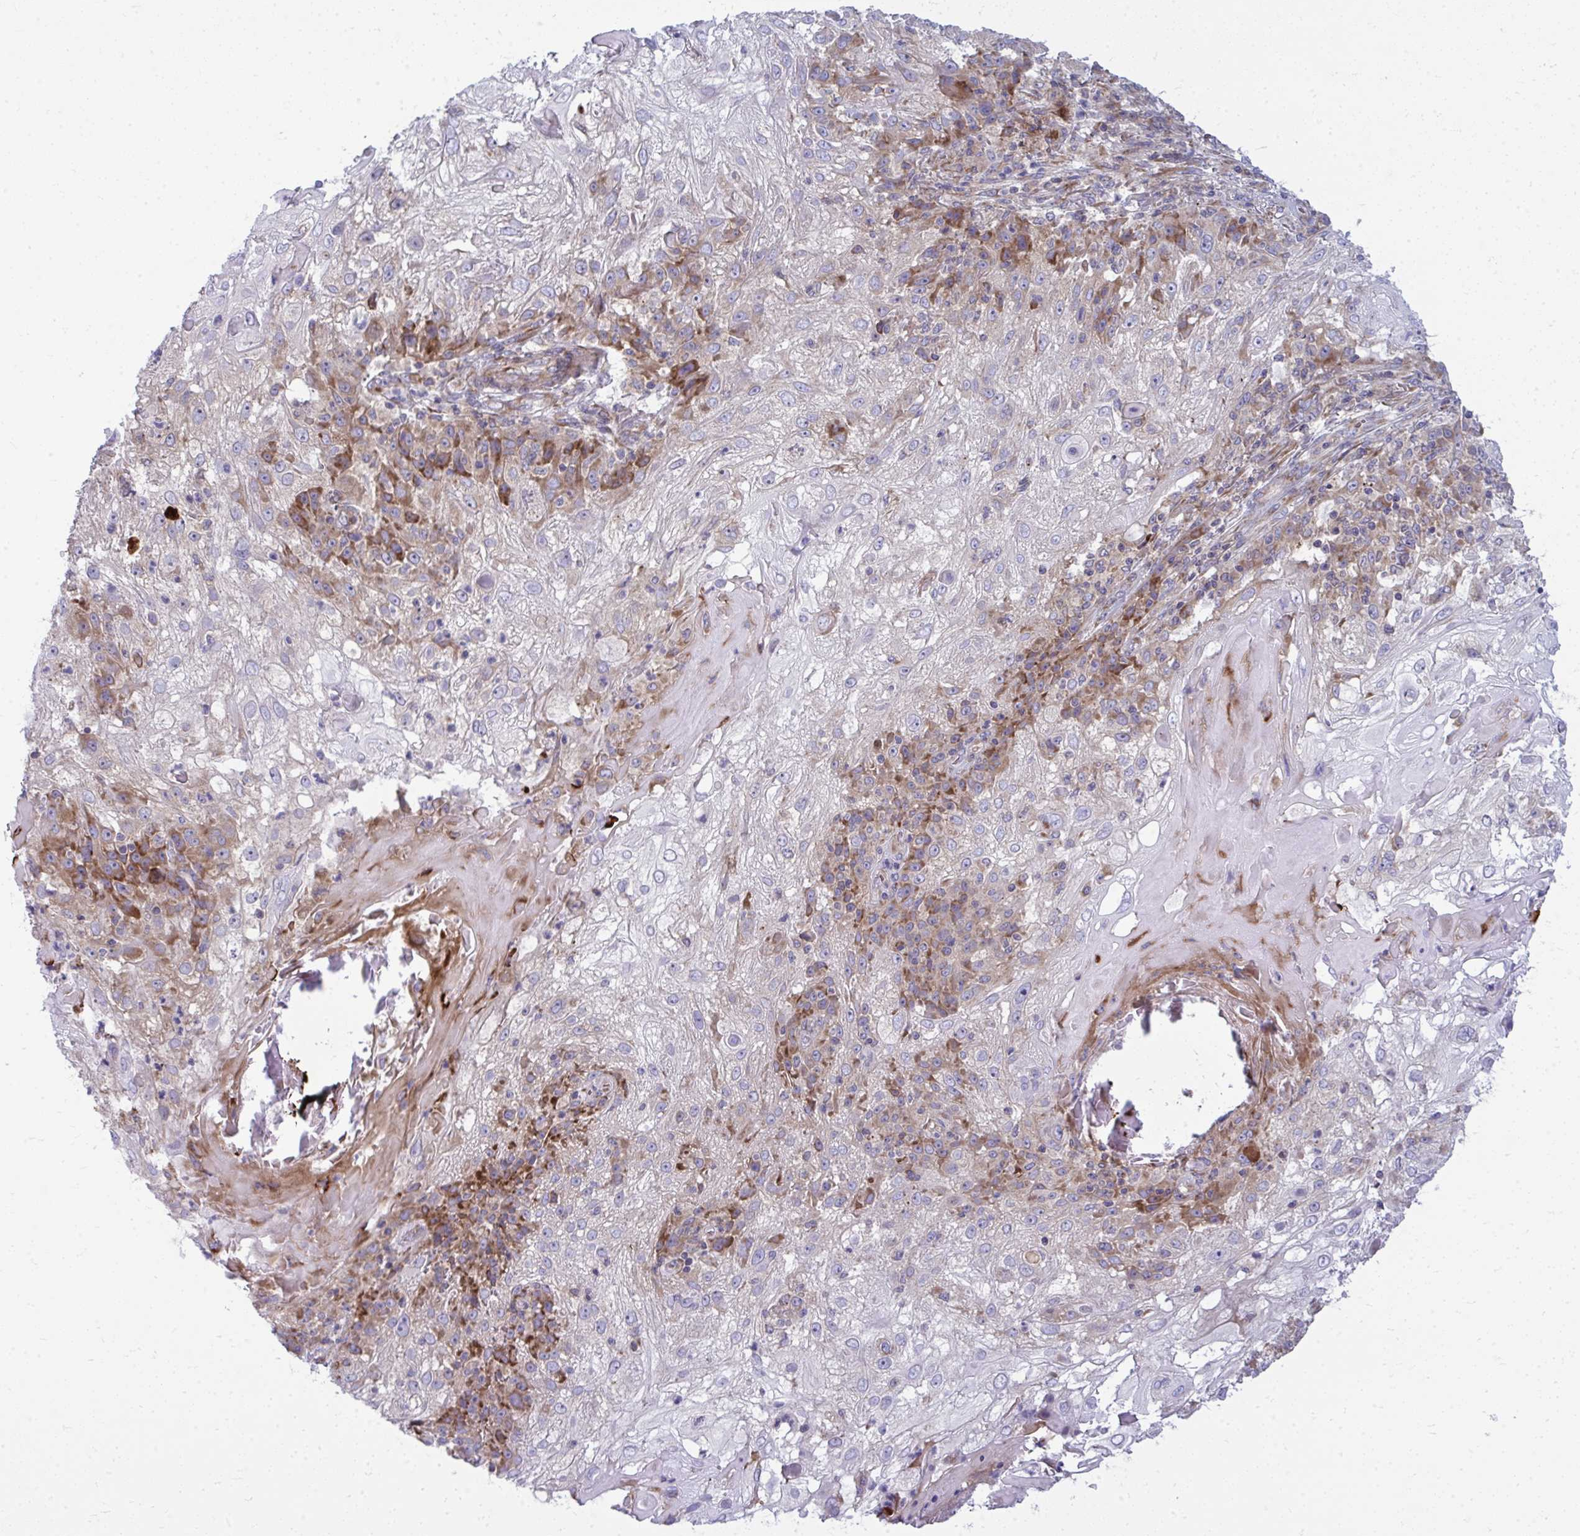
{"staining": {"intensity": "moderate", "quantity": "<25%", "location": "cytoplasmic/membranous"}, "tissue": "skin cancer", "cell_type": "Tumor cells", "image_type": "cancer", "snomed": [{"axis": "morphology", "description": "Normal tissue, NOS"}, {"axis": "morphology", "description": "Squamous cell carcinoma, NOS"}, {"axis": "topography", "description": "Skin"}], "caption": "Protein staining of skin cancer (squamous cell carcinoma) tissue displays moderate cytoplasmic/membranous staining in about <25% of tumor cells.", "gene": "GFPT2", "patient": {"sex": "female", "age": 83}}